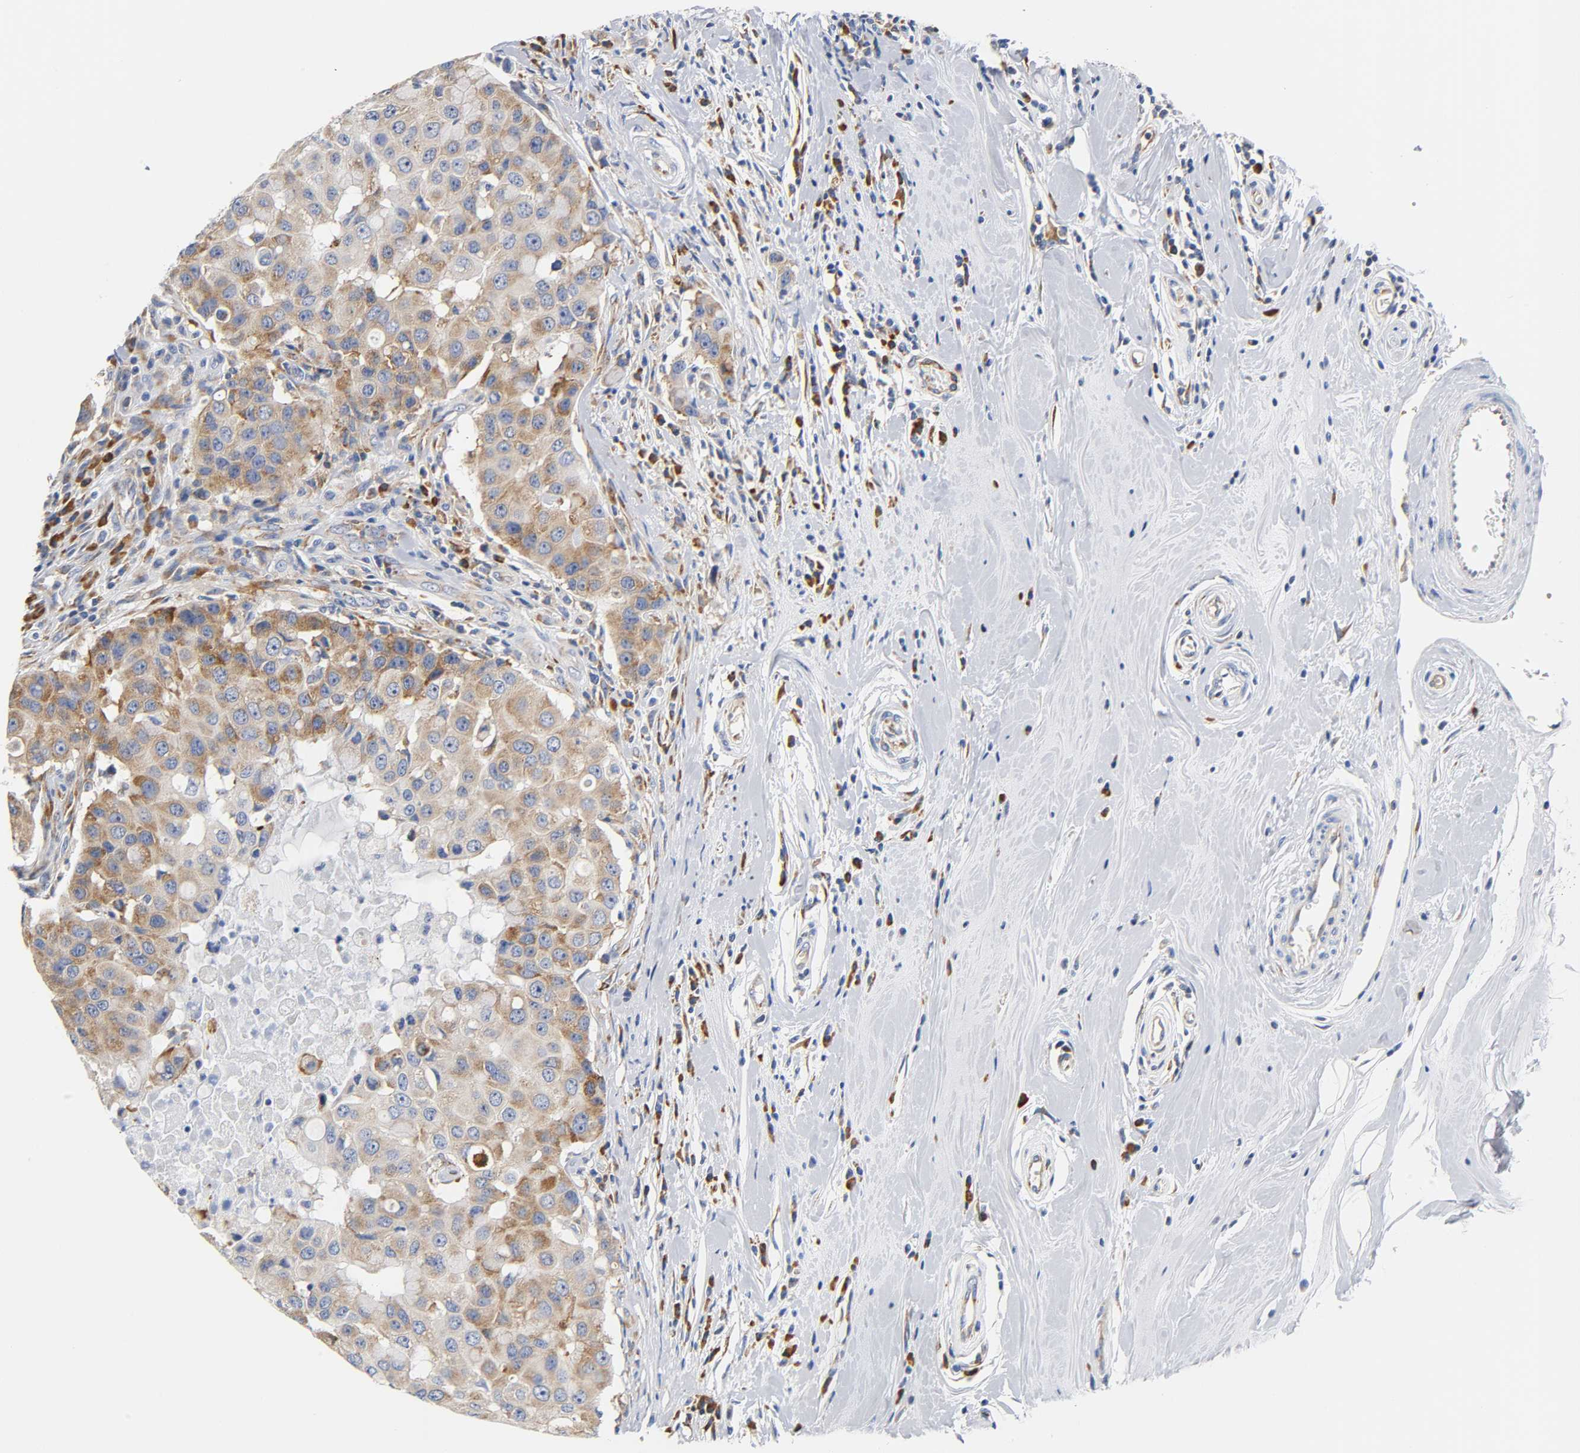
{"staining": {"intensity": "moderate", "quantity": ">75%", "location": "cytoplasmic/membranous"}, "tissue": "breast cancer", "cell_type": "Tumor cells", "image_type": "cancer", "snomed": [{"axis": "morphology", "description": "Duct carcinoma"}, {"axis": "topography", "description": "Breast"}], "caption": "About >75% of tumor cells in breast cancer (intraductal carcinoma) show moderate cytoplasmic/membranous protein expression as visualized by brown immunohistochemical staining.", "gene": "REL", "patient": {"sex": "female", "age": 27}}